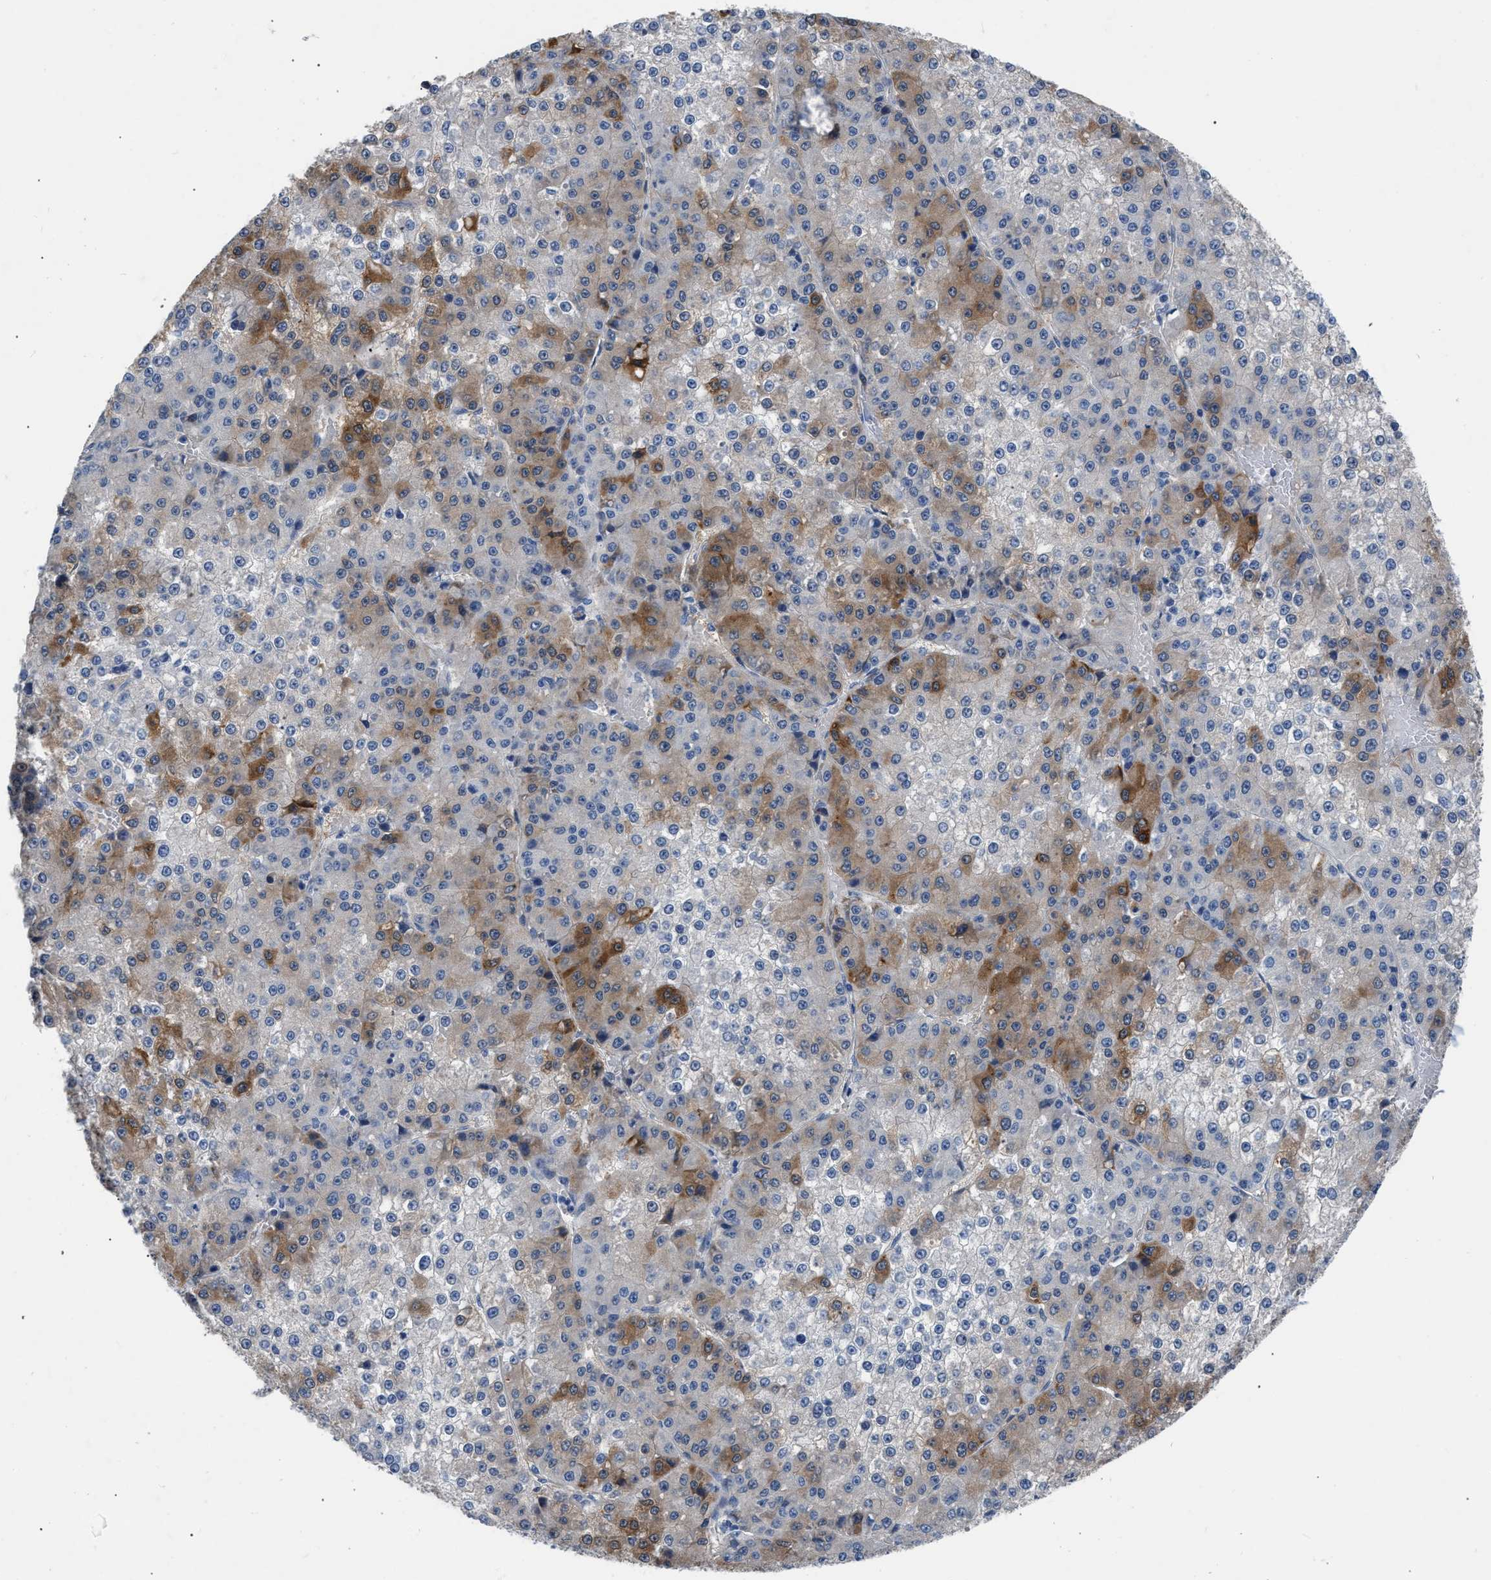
{"staining": {"intensity": "moderate", "quantity": "25%-75%", "location": "cytoplasmic/membranous"}, "tissue": "liver cancer", "cell_type": "Tumor cells", "image_type": "cancer", "snomed": [{"axis": "morphology", "description": "Carcinoma, Hepatocellular, NOS"}, {"axis": "topography", "description": "Liver"}], "caption": "Immunohistochemical staining of liver cancer reveals medium levels of moderate cytoplasmic/membranous staining in approximately 25%-75% of tumor cells.", "gene": "RBP1", "patient": {"sex": "female", "age": 73}}